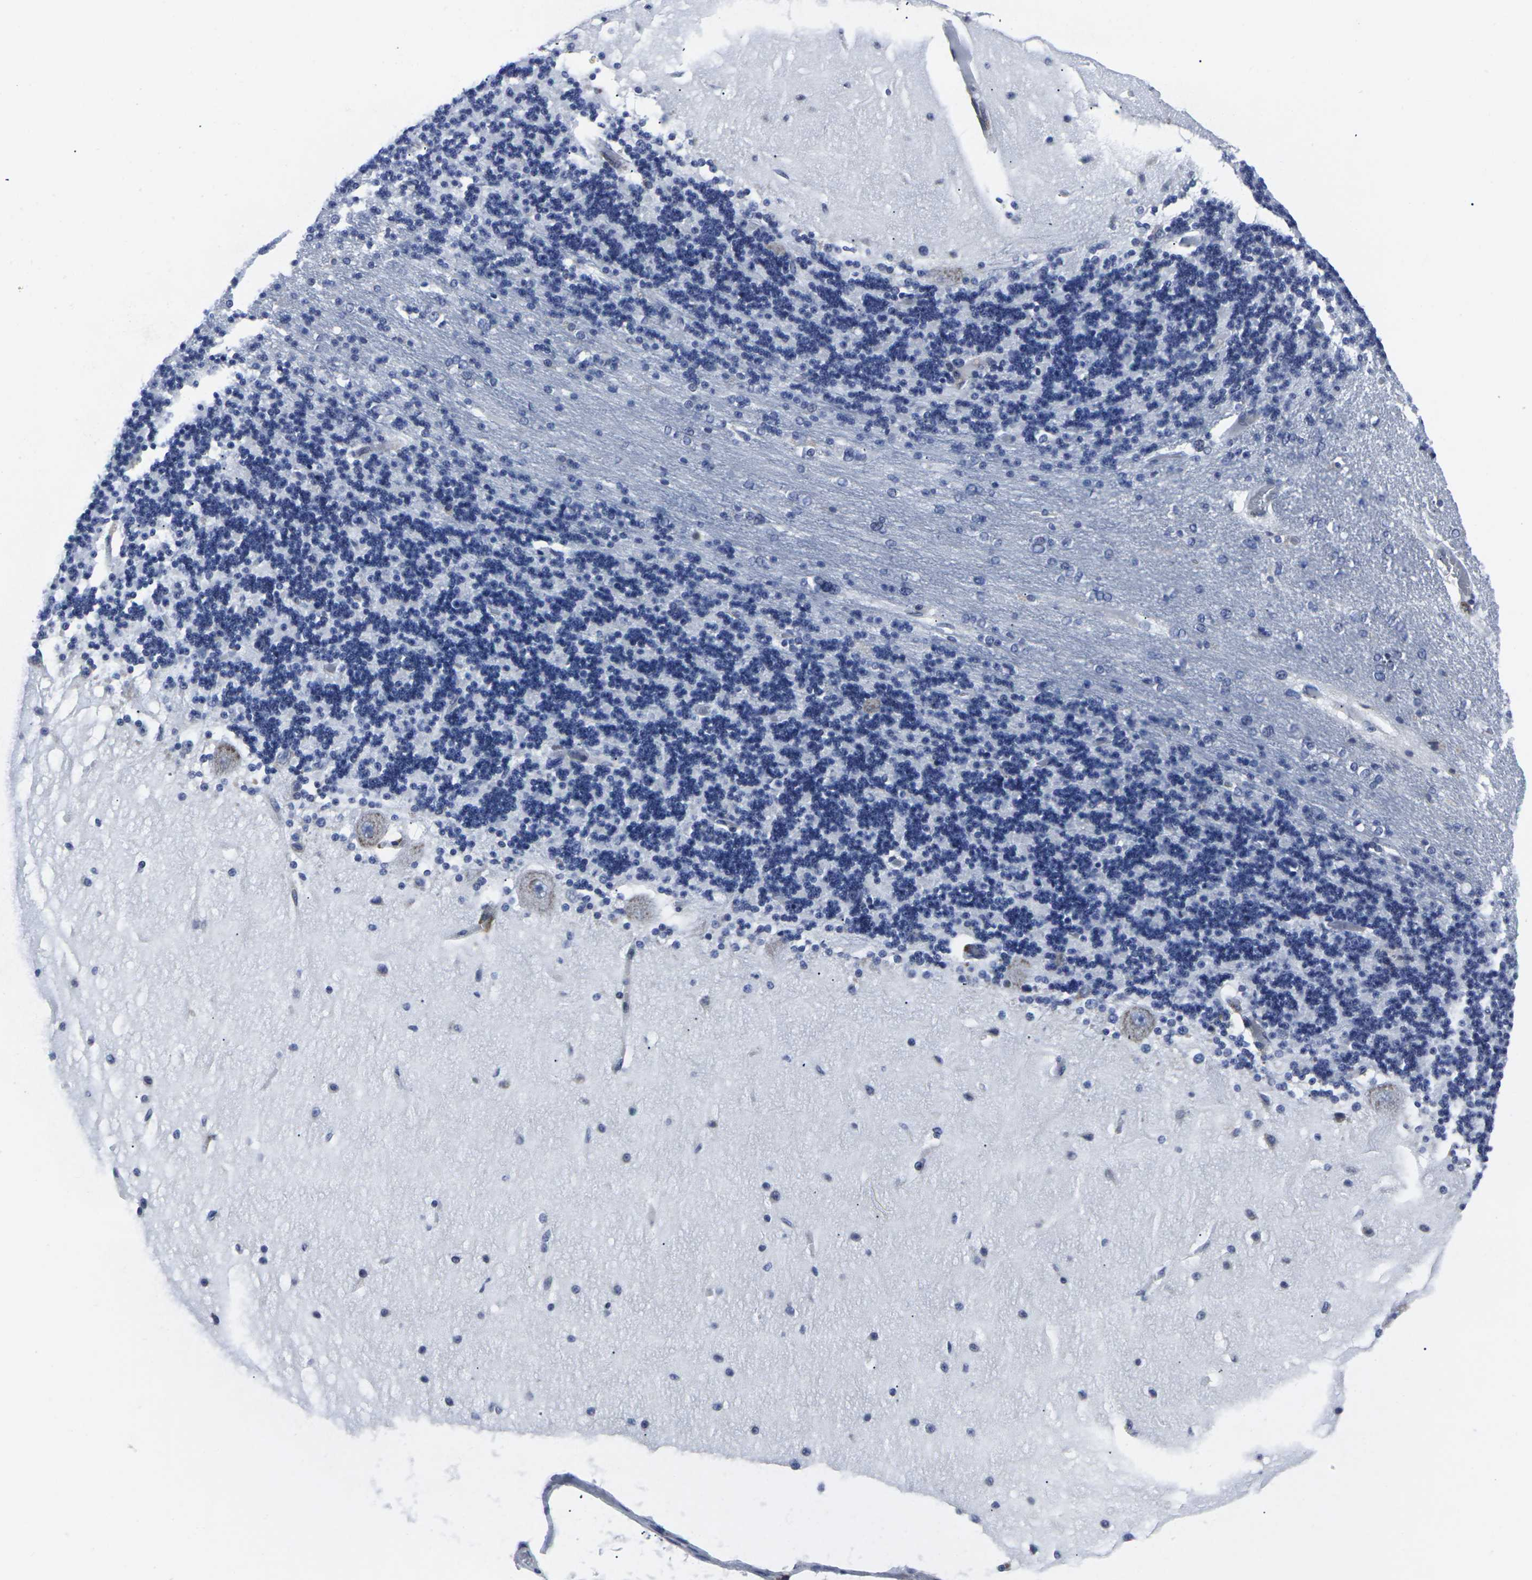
{"staining": {"intensity": "negative", "quantity": "none", "location": "none"}, "tissue": "cerebellum", "cell_type": "Cells in granular layer", "image_type": "normal", "snomed": [{"axis": "morphology", "description": "Normal tissue, NOS"}, {"axis": "topography", "description": "Cerebellum"}], "caption": "This is an immunohistochemistry (IHC) photomicrograph of benign human cerebellum. There is no staining in cells in granular layer.", "gene": "RPN1", "patient": {"sex": "female", "age": 54}}